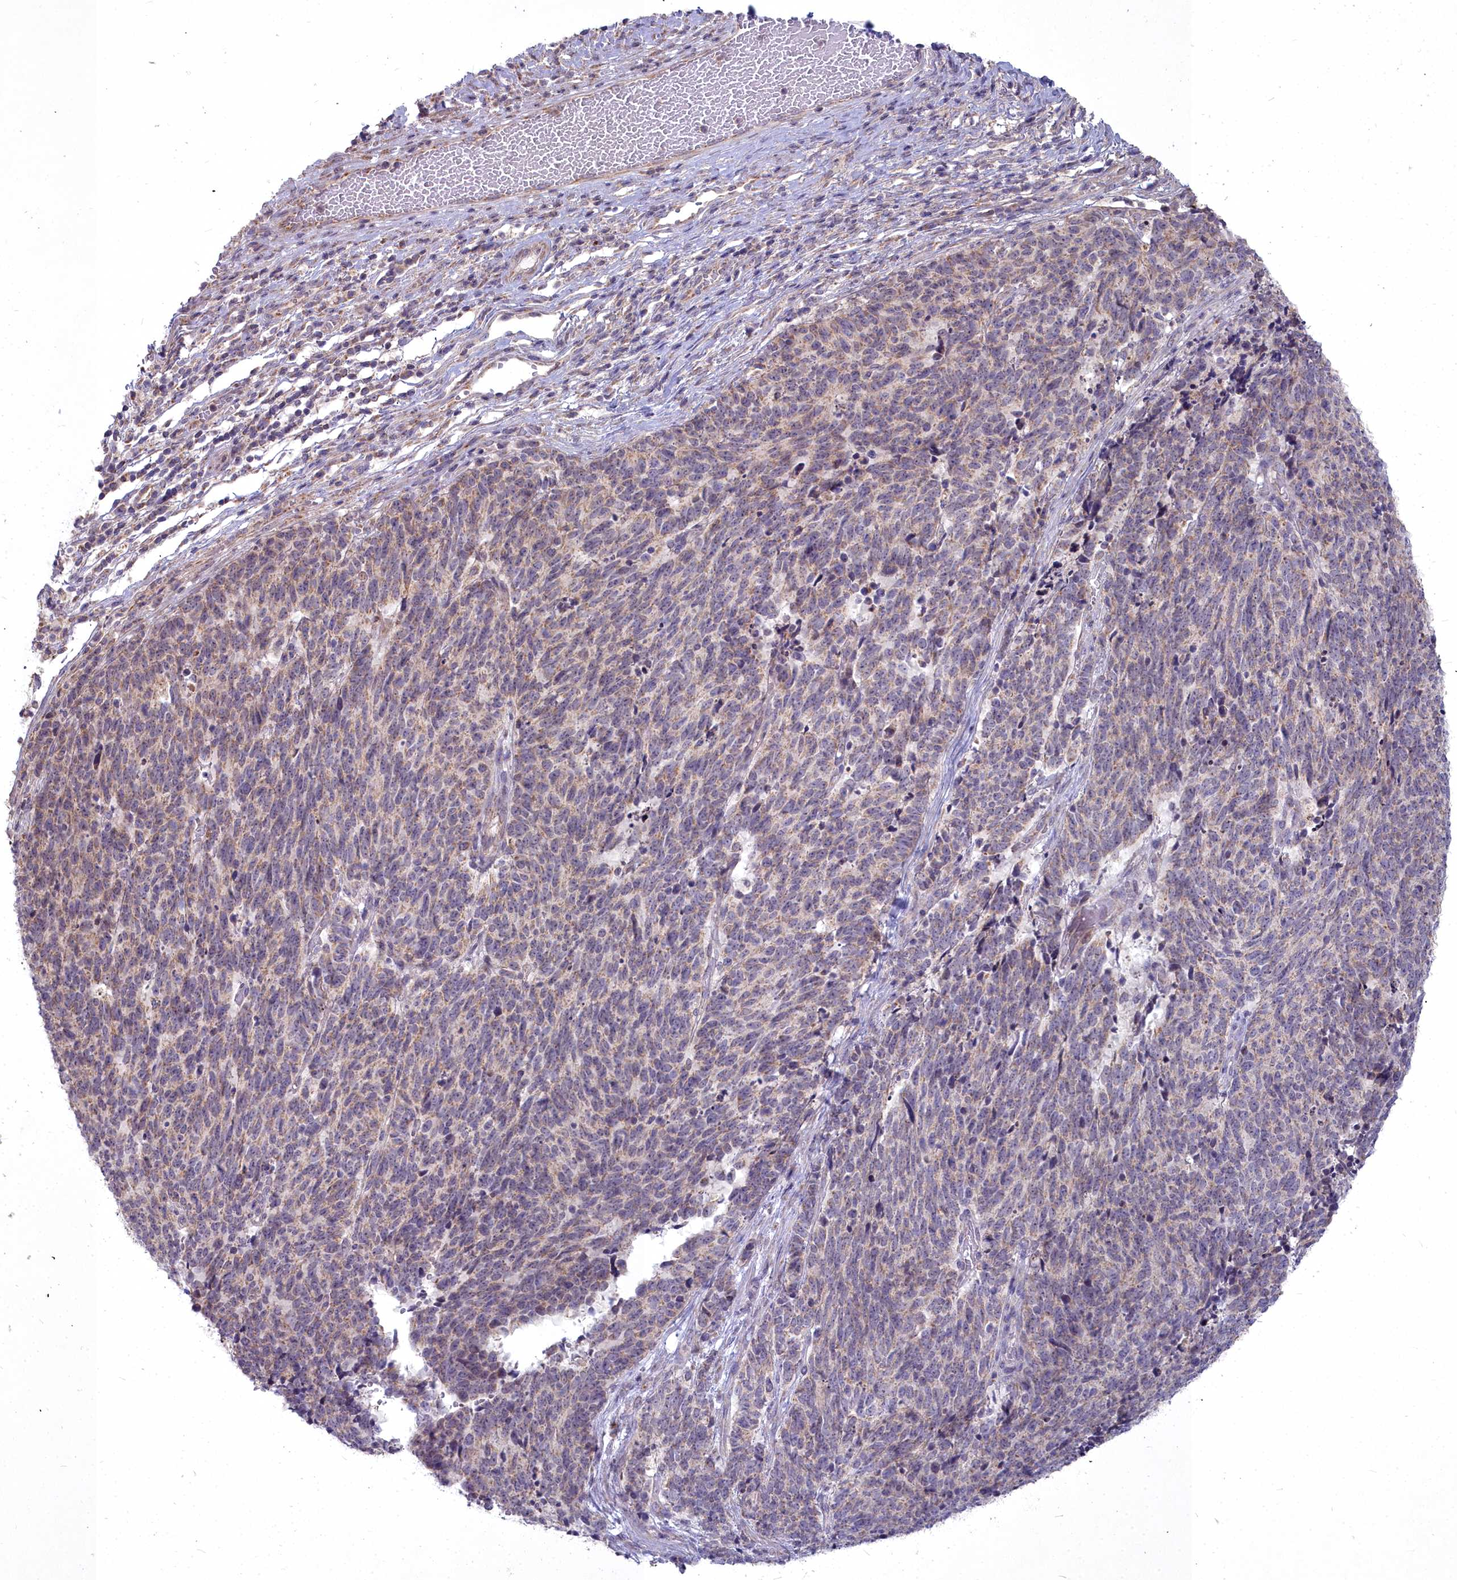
{"staining": {"intensity": "weak", "quantity": "25%-75%", "location": "cytoplasmic/membranous"}, "tissue": "cervical cancer", "cell_type": "Tumor cells", "image_type": "cancer", "snomed": [{"axis": "morphology", "description": "Squamous cell carcinoma, NOS"}, {"axis": "topography", "description": "Cervix"}], "caption": "Human cervical cancer stained with a brown dye displays weak cytoplasmic/membranous positive staining in about 25%-75% of tumor cells.", "gene": "MICU2", "patient": {"sex": "female", "age": 29}}